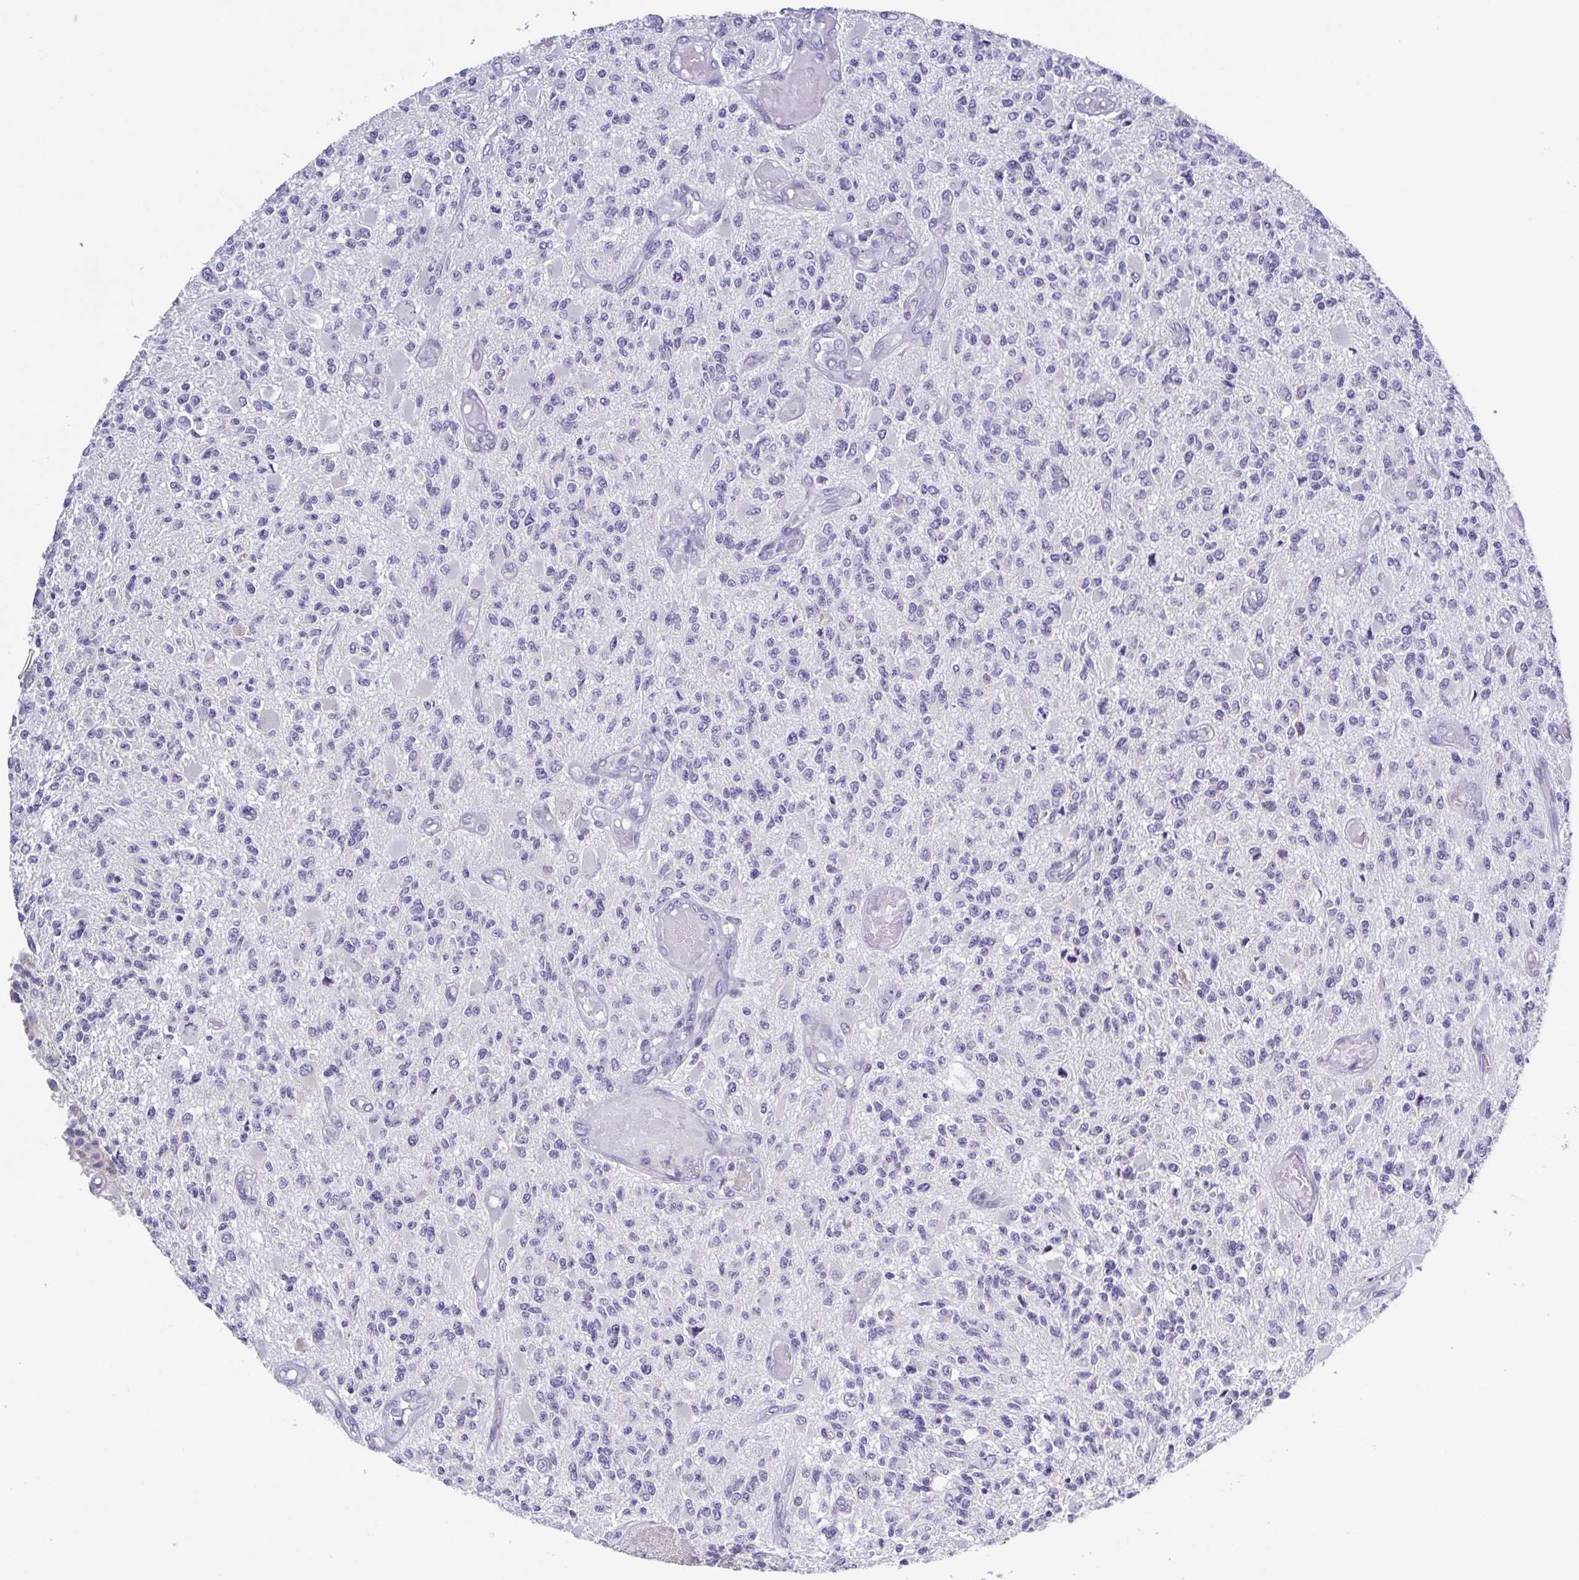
{"staining": {"intensity": "negative", "quantity": "none", "location": "none"}, "tissue": "glioma", "cell_type": "Tumor cells", "image_type": "cancer", "snomed": [{"axis": "morphology", "description": "Glioma, malignant, High grade"}, {"axis": "topography", "description": "Brain"}], "caption": "This photomicrograph is of malignant glioma (high-grade) stained with immunohistochemistry to label a protein in brown with the nuclei are counter-stained blue. There is no staining in tumor cells. The staining was performed using DAB (3,3'-diaminobenzidine) to visualize the protein expression in brown, while the nuclei were stained in blue with hematoxylin (Magnification: 20x).", "gene": "RDH11", "patient": {"sex": "female", "age": 63}}